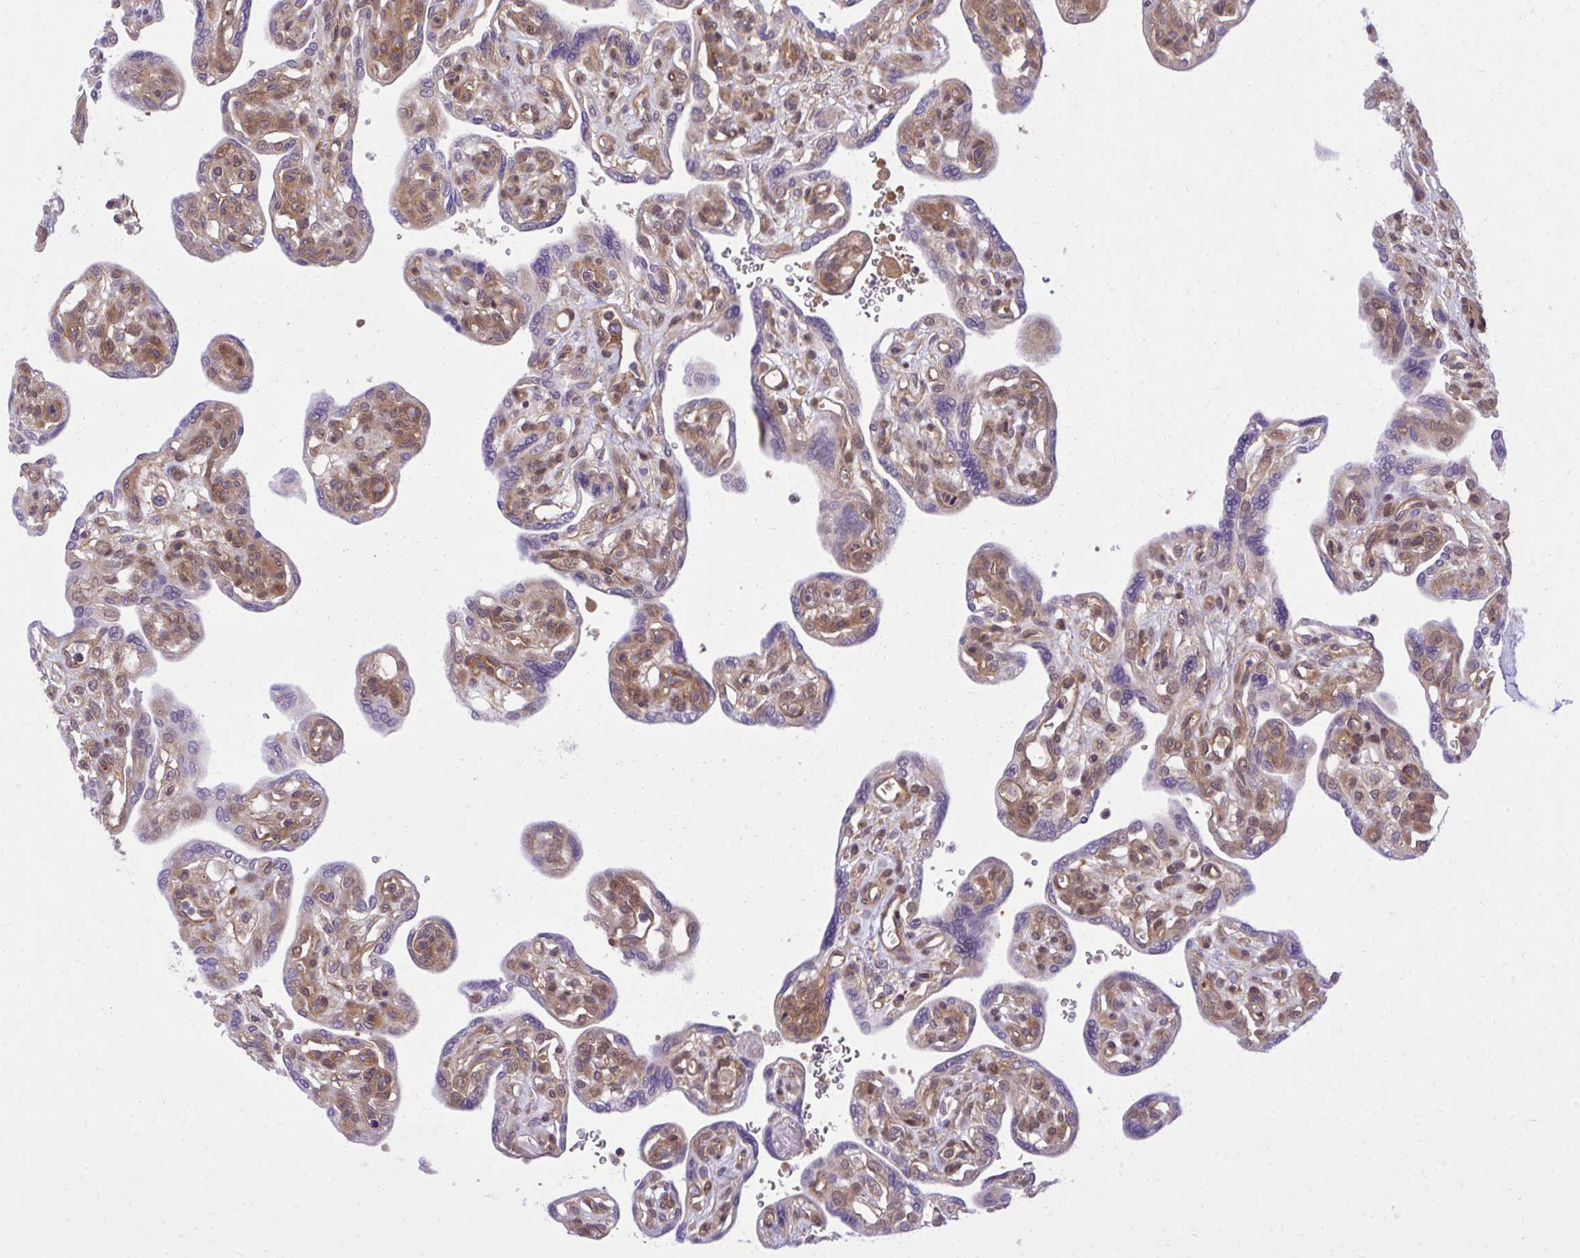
{"staining": {"intensity": "weak", "quantity": "25%-75%", "location": "cytoplasmic/membranous,nuclear"}, "tissue": "placenta", "cell_type": "Decidual cells", "image_type": "normal", "snomed": [{"axis": "morphology", "description": "Normal tissue, NOS"}, {"axis": "topography", "description": "Placenta"}], "caption": "The photomicrograph shows immunohistochemical staining of unremarkable placenta. There is weak cytoplasmic/membranous,nuclear expression is appreciated in about 25%-75% of decidual cells. (brown staining indicates protein expression, while blue staining denotes nuclei).", "gene": "PPP5C", "patient": {"sex": "female", "age": 39}}